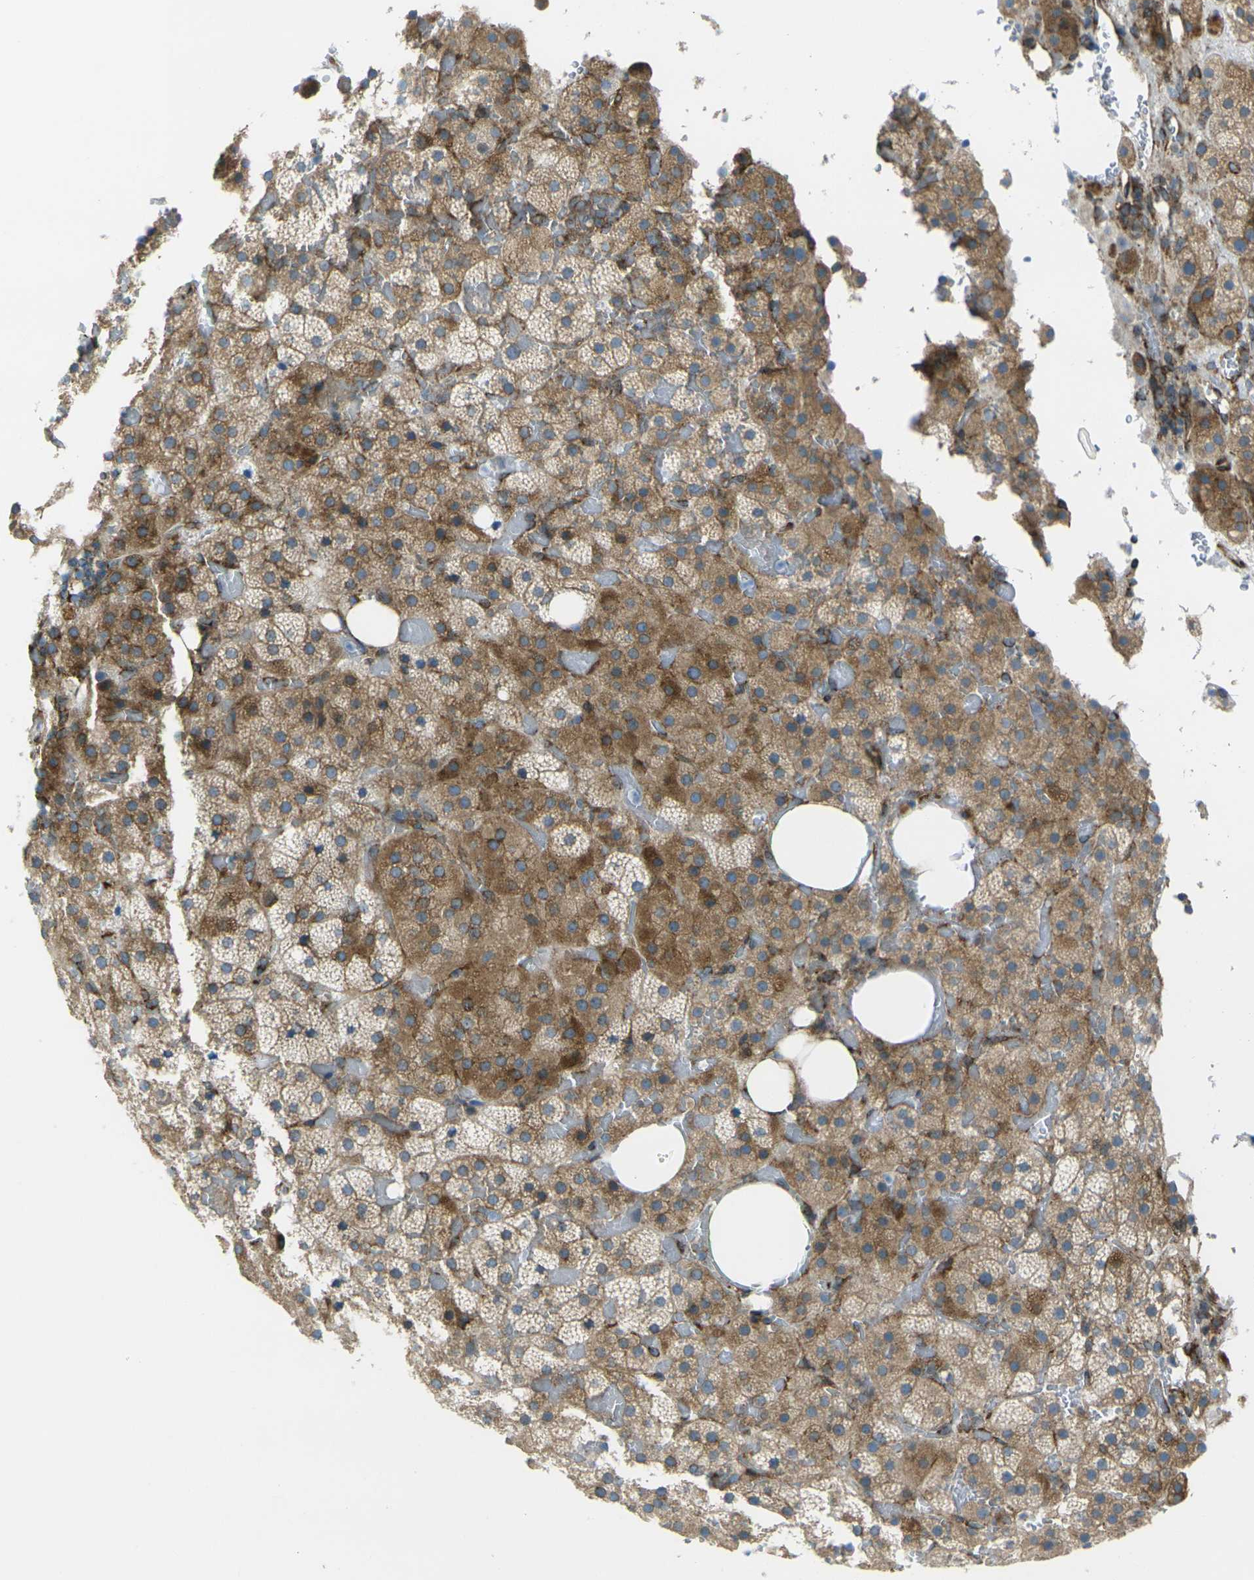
{"staining": {"intensity": "moderate", "quantity": ">75%", "location": "cytoplasmic/membranous"}, "tissue": "adrenal gland", "cell_type": "Glandular cells", "image_type": "normal", "snomed": [{"axis": "morphology", "description": "Normal tissue, NOS"}, {"axis": "topography", "description": "Adrenal gland"}], "caption": "This photomicrograph shows immunohistochemistry (IHC) staining of normal adrenal gland, with medium moderate cytoplasmic/membranous staining in approximately >75% of glandular cells.", "gene": "CELSR2", "patient": {"sex": "female", "age": 59}}